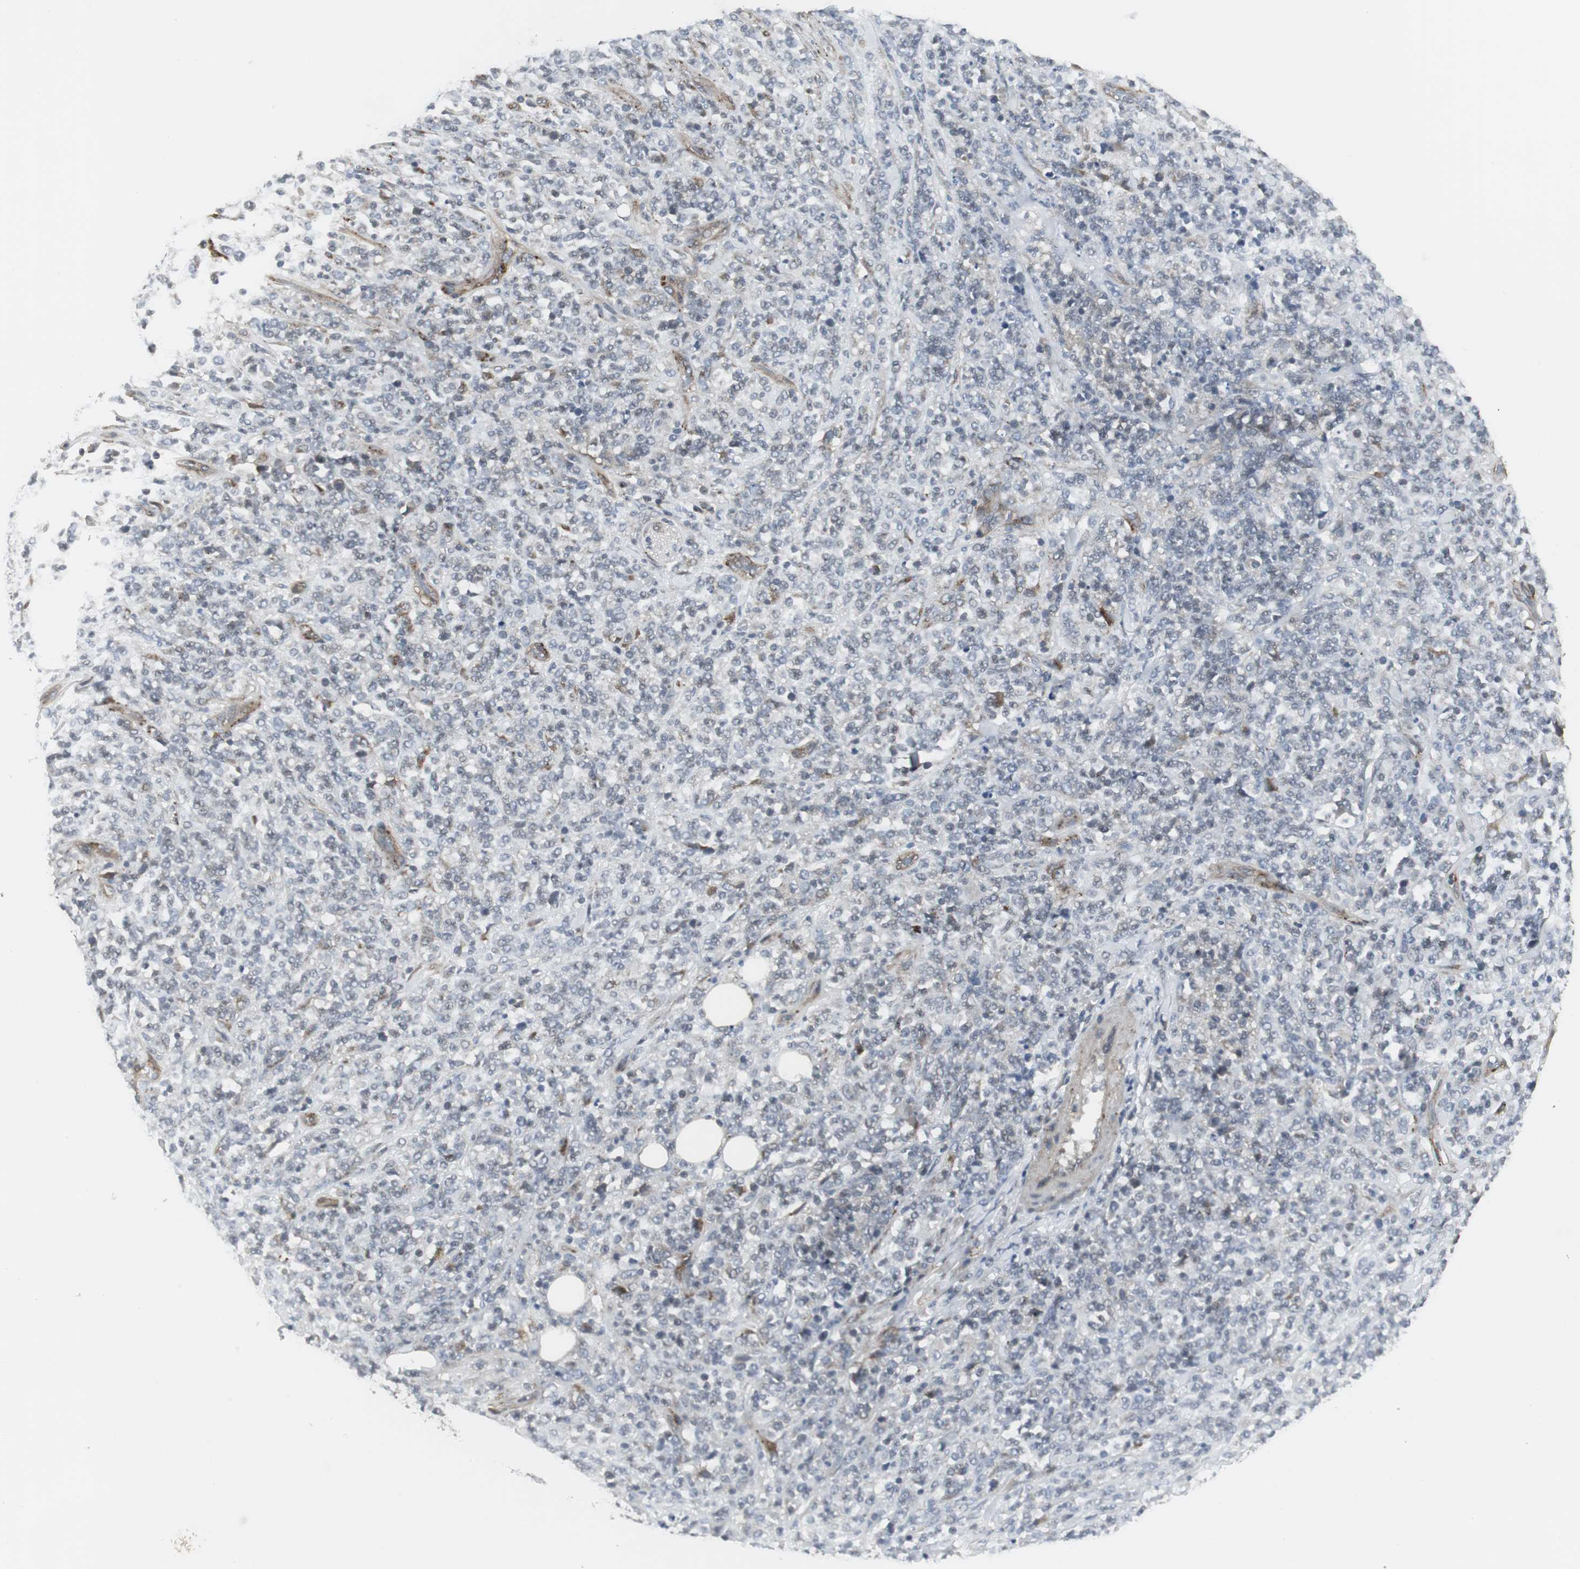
{"staining": {"intensity": "negative", "quantity": "none", "location": "none"}, "tissue": "lymphoma", "cell_type": "Tumor cells", "image_type": "cancer", "snomed": [{"axis": "morphology", "description": "Malignant lymphoma, non-Hodgkin's type, High grade"}, {"axis": "topography", "description": "Soft tissue"}], "caption": "A high-resolution micrograph shows immunohistochemistry staining of high-grade malignant lymphoma, non-Hodgkin's type, which shows no significant expression in tumor cells.", "gene": "SCYL3", "patient": {"sex": "male", "age": 18}}